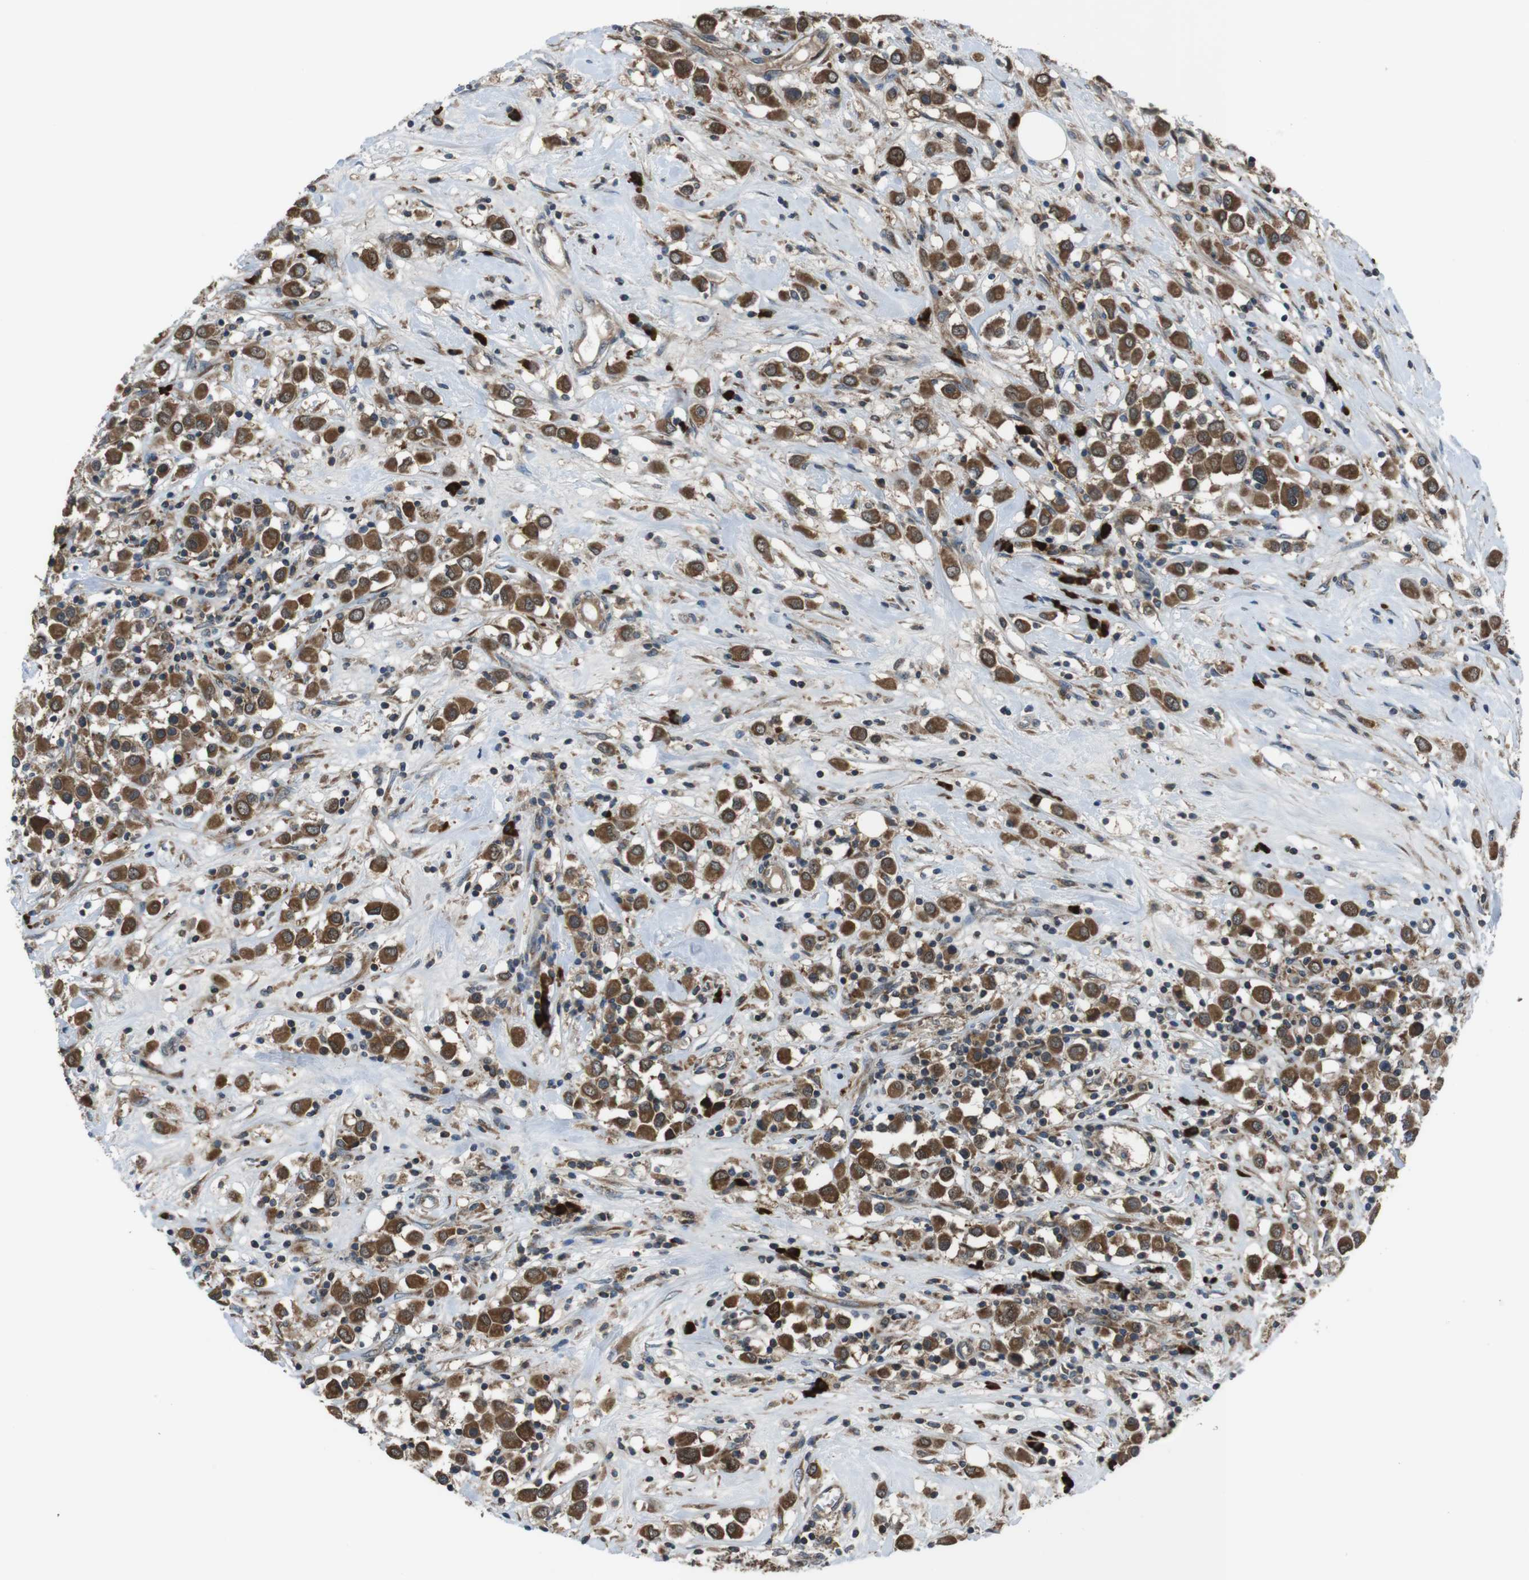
{"staining": {"intensity": "strong", "quantity": ">75%", "location": "cytoplasmic/membranous"}, "tissue": "breast cancer", "cell_type": "Tumor cells", "image_type": "cancer", "snomed": [{"axis": "morphology", "description": "Duct carcinoma"}, {"axis": "topography", "description": "Breast"}], "caption": "High-magnification brightfield microscopy of breast invasive ductal carcinoma stained with DAB (brown) and counterstained with hematoxylin (blue). tumor cells exhibit strong cytoplasmic/membranous staining is present in about>75% of cells.", "gene": "SSR3", "patient": {"sex": "female", "age": 61}}